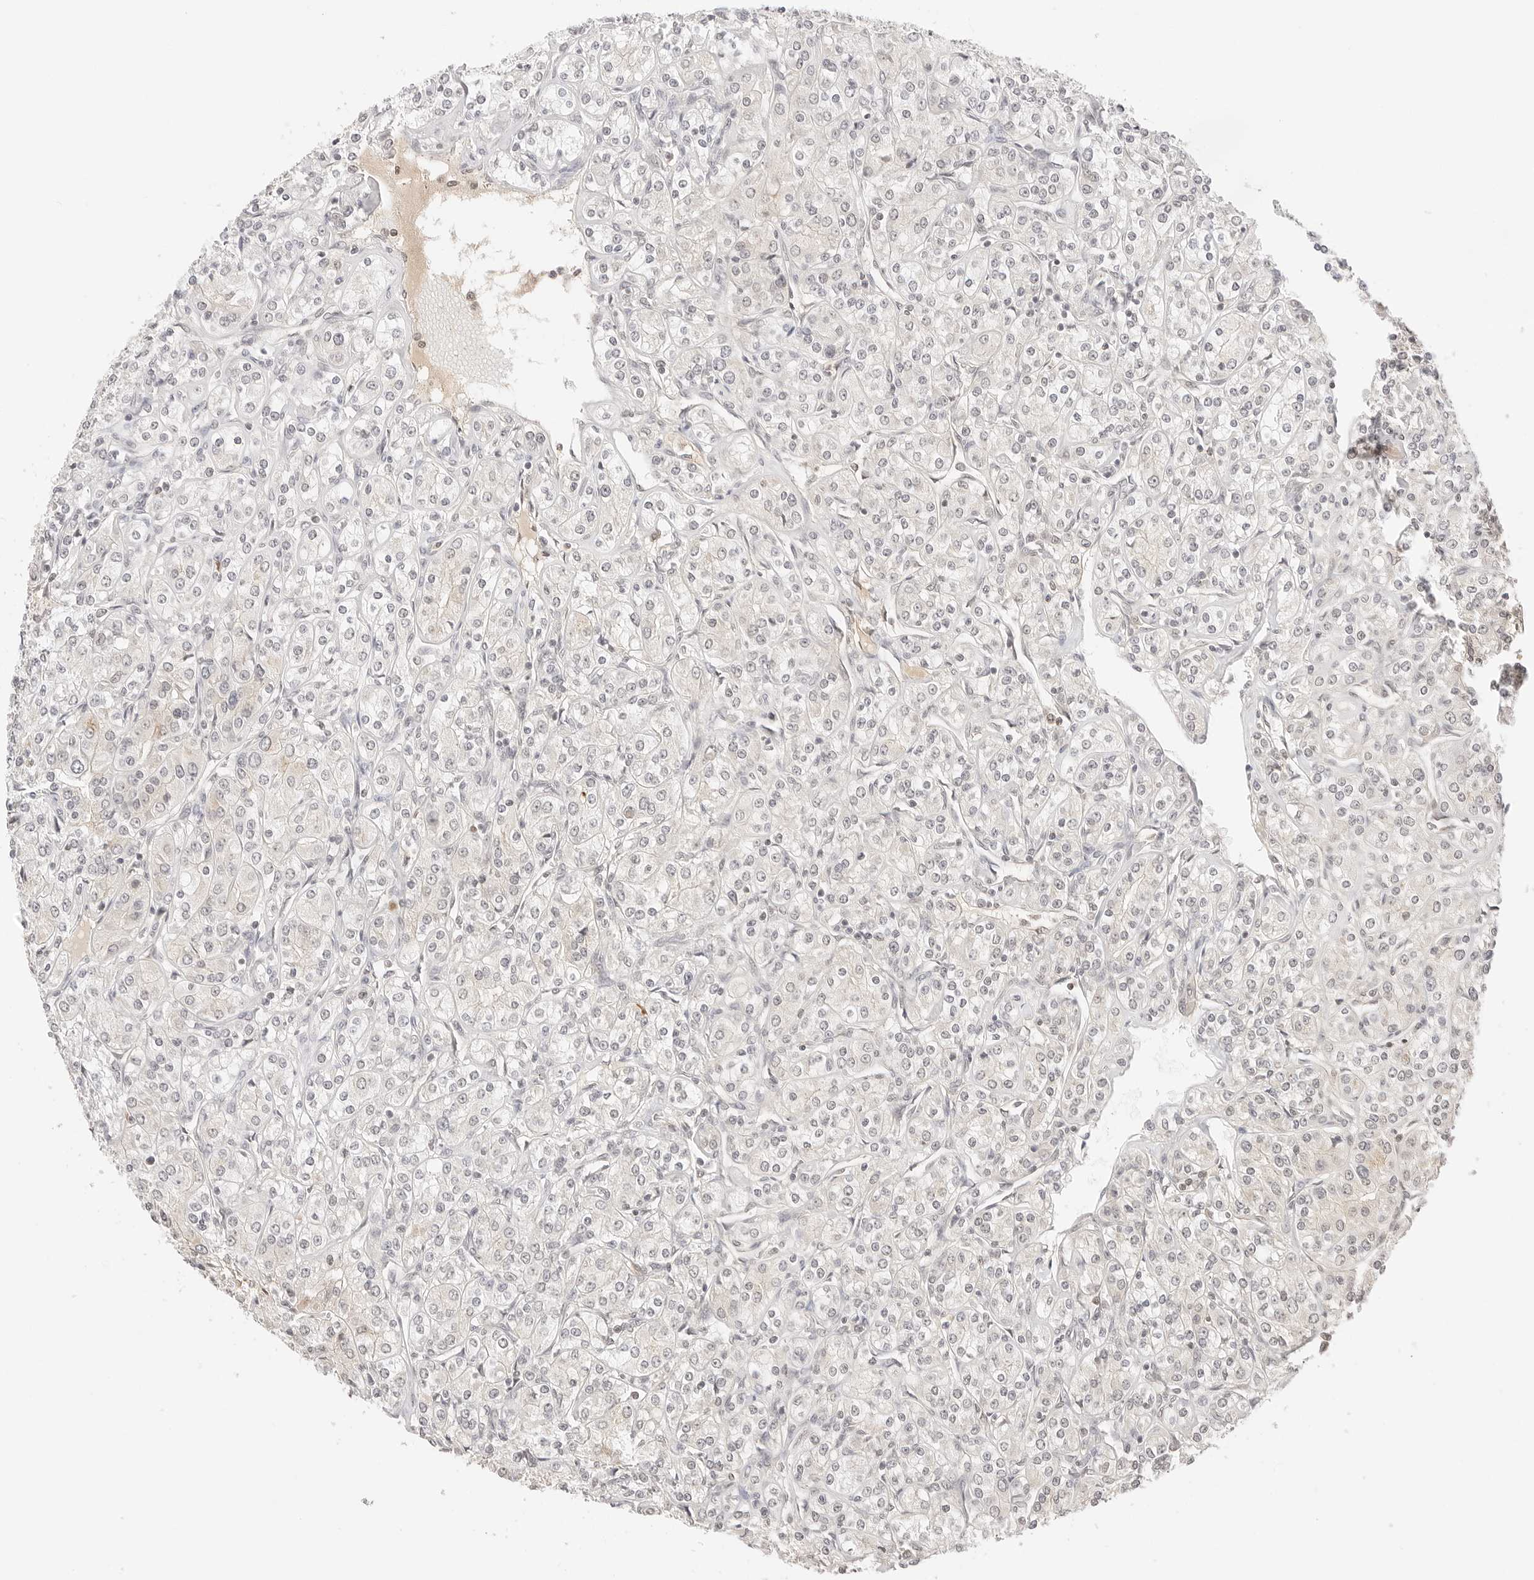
{"staining": {"intensity": "negative", "quantity": "none", "location": "none"}, "tissue": "renal cancer", "cell_type": "Tumor cells", "image_type": "cancer", "snomed": [{"axis": "morphology", "description": "Adenocarcinoma, NOS"}, {"axis": "topography", "description": "Kidney"}], "caption": "Tumor cells are negative for brown protein staining in renal cancer (adenocarcinoma).", "gene": "SEPTIN4", "patient": {"sex": "male", "age": 77}}